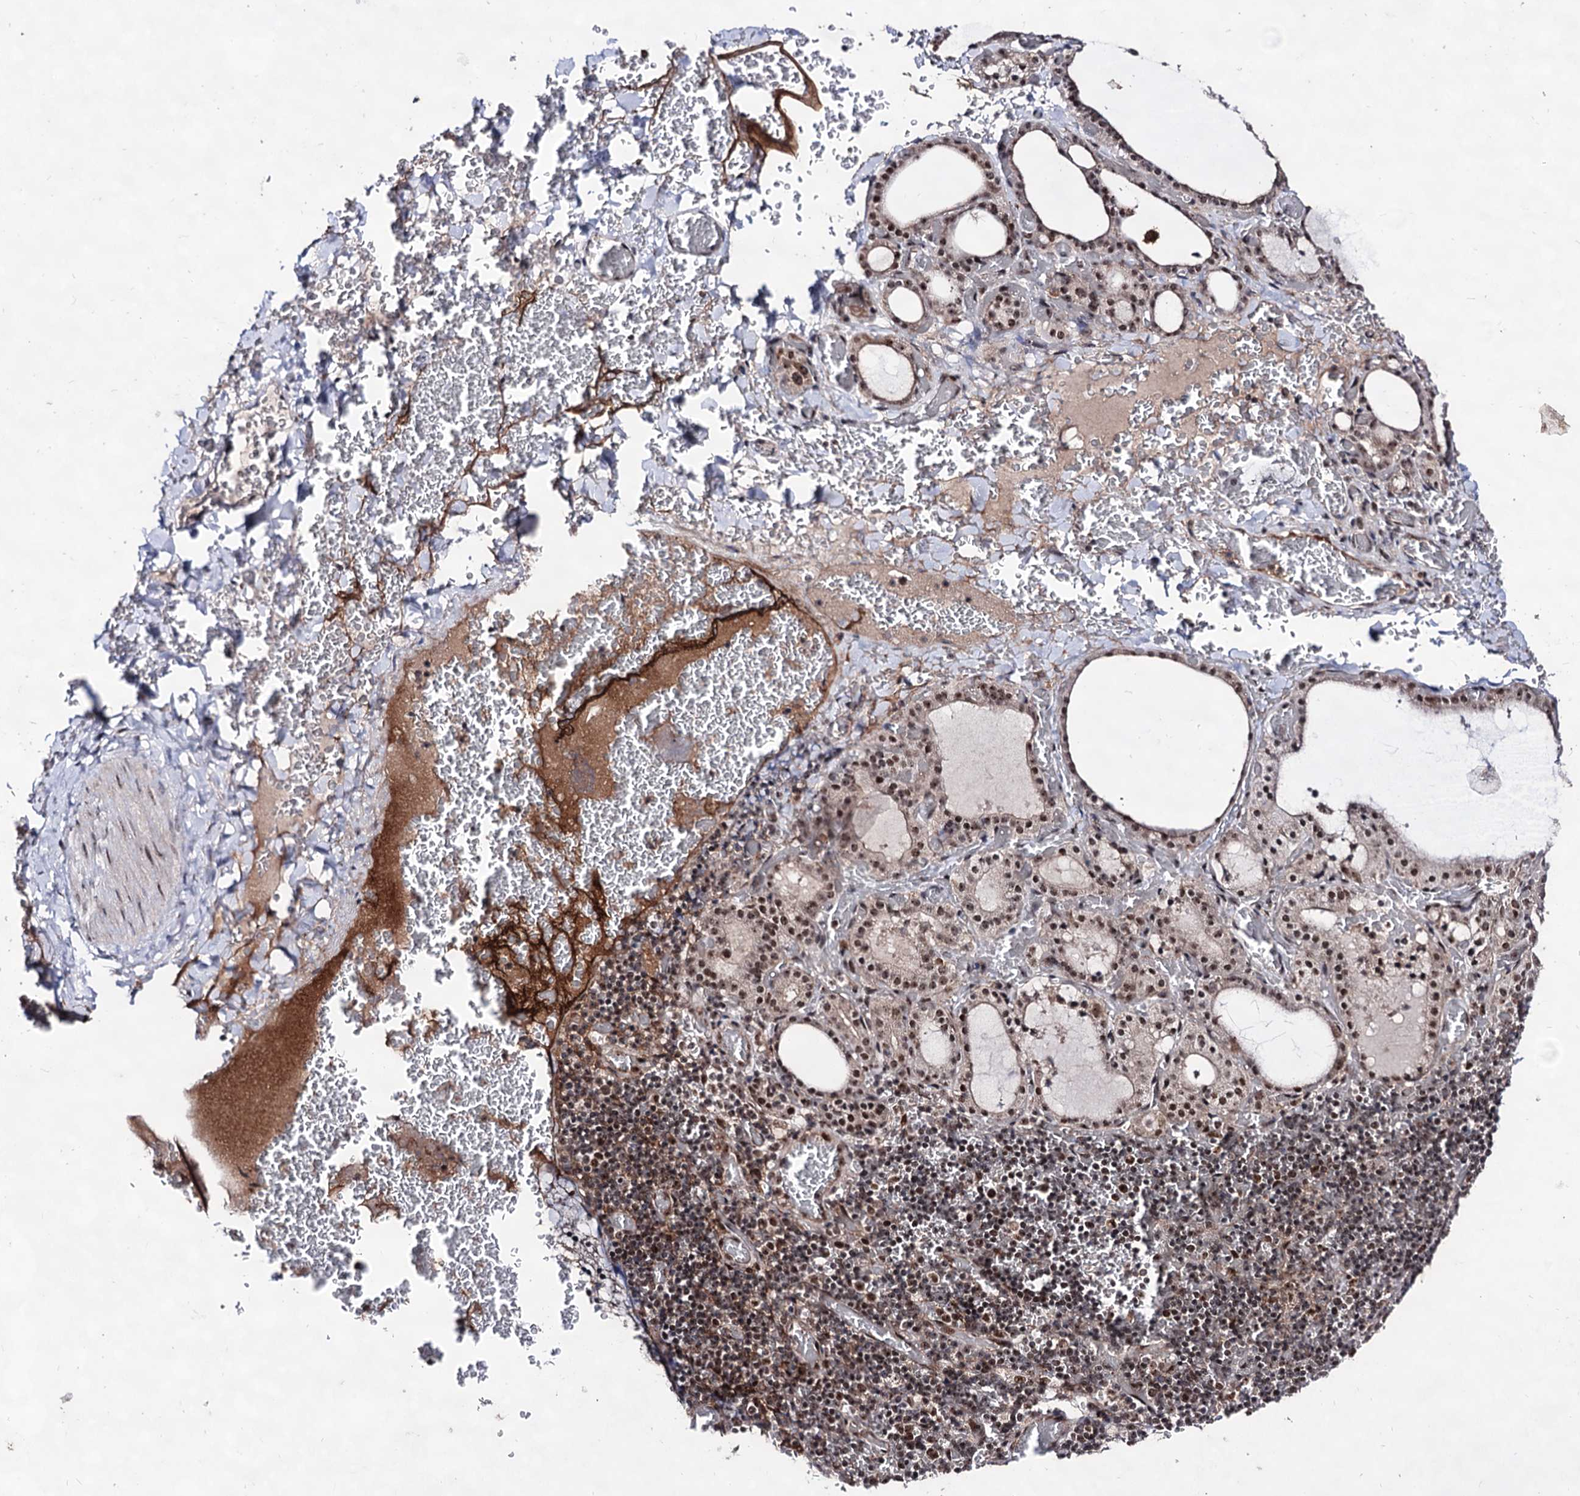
{"staining": {"intensity": "moderate", "quantity": ">75%", "location": "nuclear"}, "tissue": "thyroid gland", "cell_type": "Glandular cells", "image_type": "normal", "snomed": [{"axis": "morphology", "description": "Normal tissue, NOS"}, {"axis": "topography", "description": "Thyroid gland"}], "caption": "Protein staining of normal thyroid gland reveals moderate nuclear positivity in approximately >75% of glandular cells.", "gene": "EXOSC10", "patient": {"sex": "female", "age": 39}}